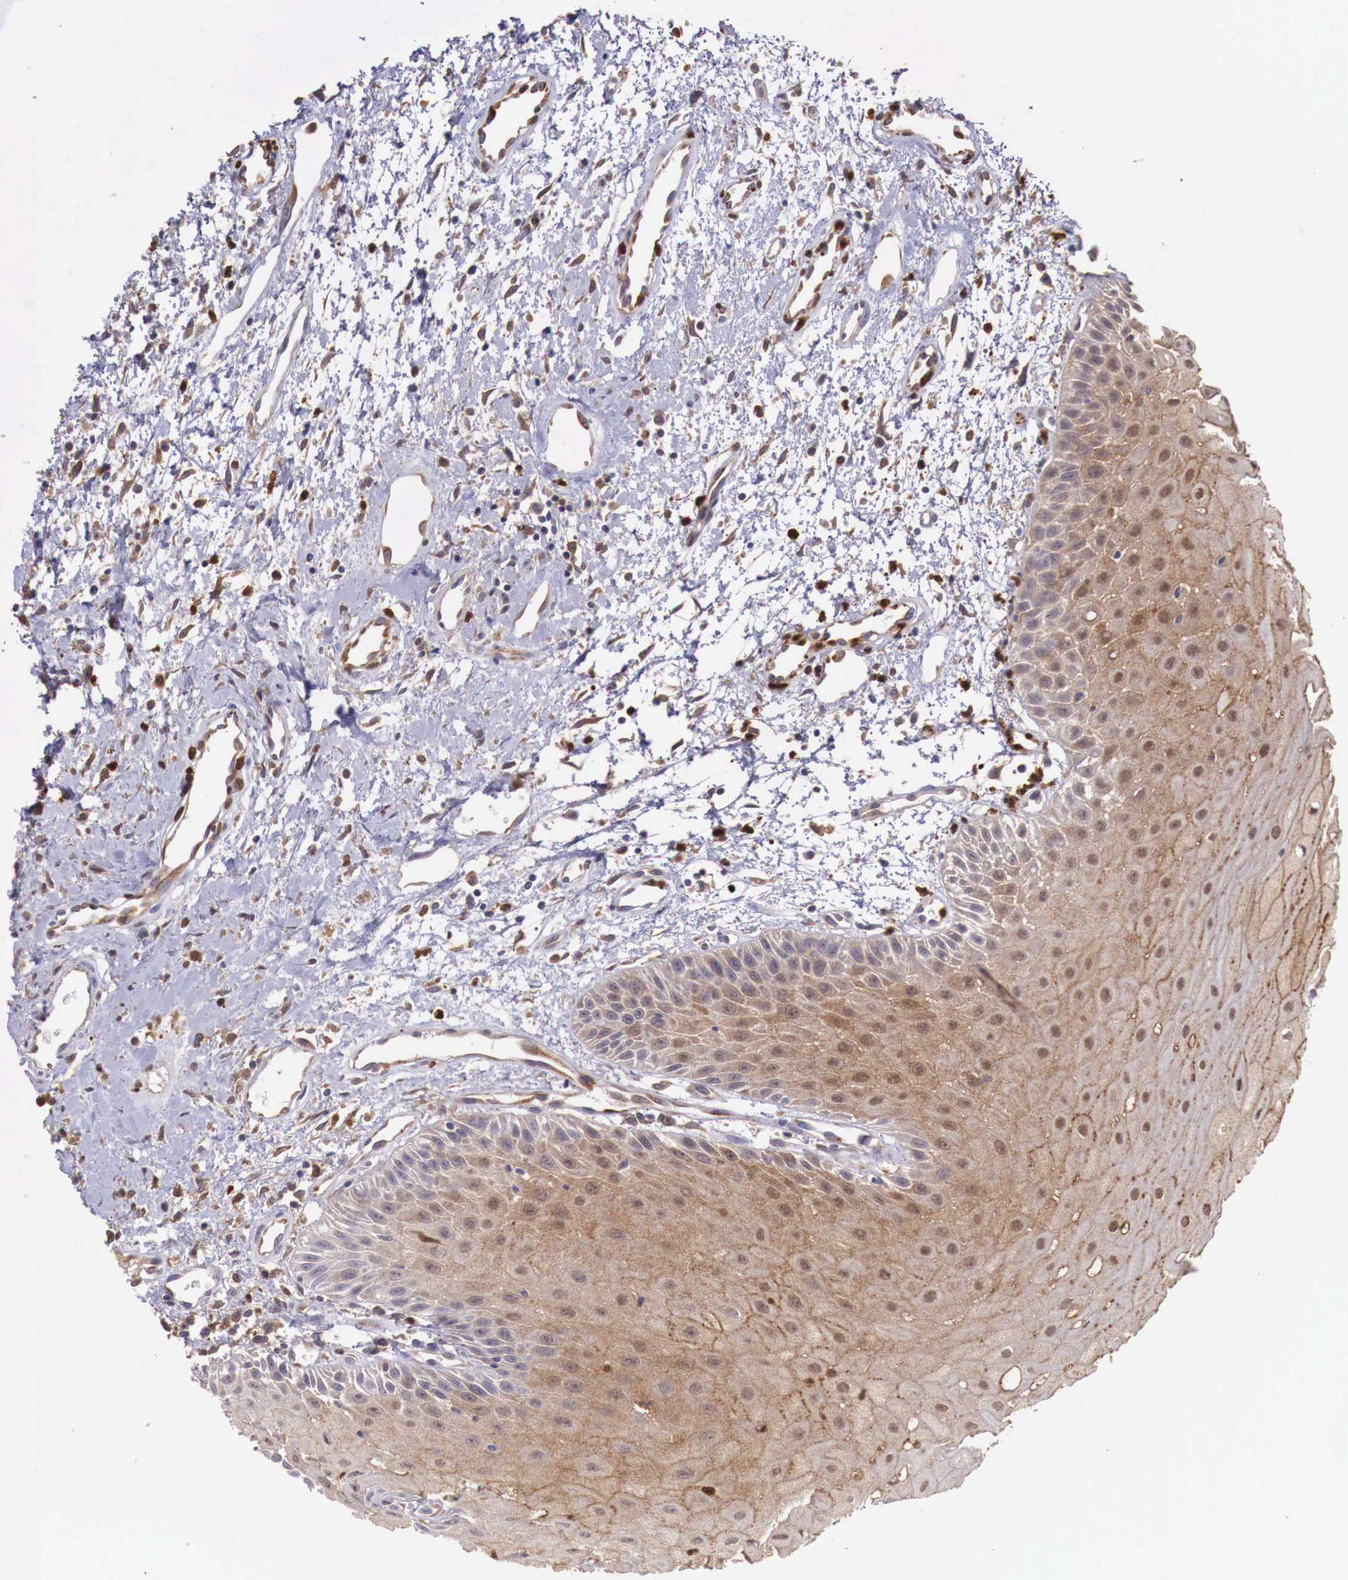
{"staining": {"intensity": "moderate", "quantity": ">75%", "location": "cytoplasmic/membranous,nuclear"}, "tissue": "oral mucosa", "cell_type": "Squamous epithelial cells", "image_type": "normal", "snomed": [{"axis": "morphology", "description": "Normal tissue, NOS"}, {"axis": "topography", "description": "Oral tissue"}], "caption": "Protein analysis of unremarkable oral mucosa exhibits moderate cytoplasmic/membranous,nuclear expression in about >75% of squamous epithelial cells.", "gene": "GAB2", "patient": {"sex": "male", "age": 54}}